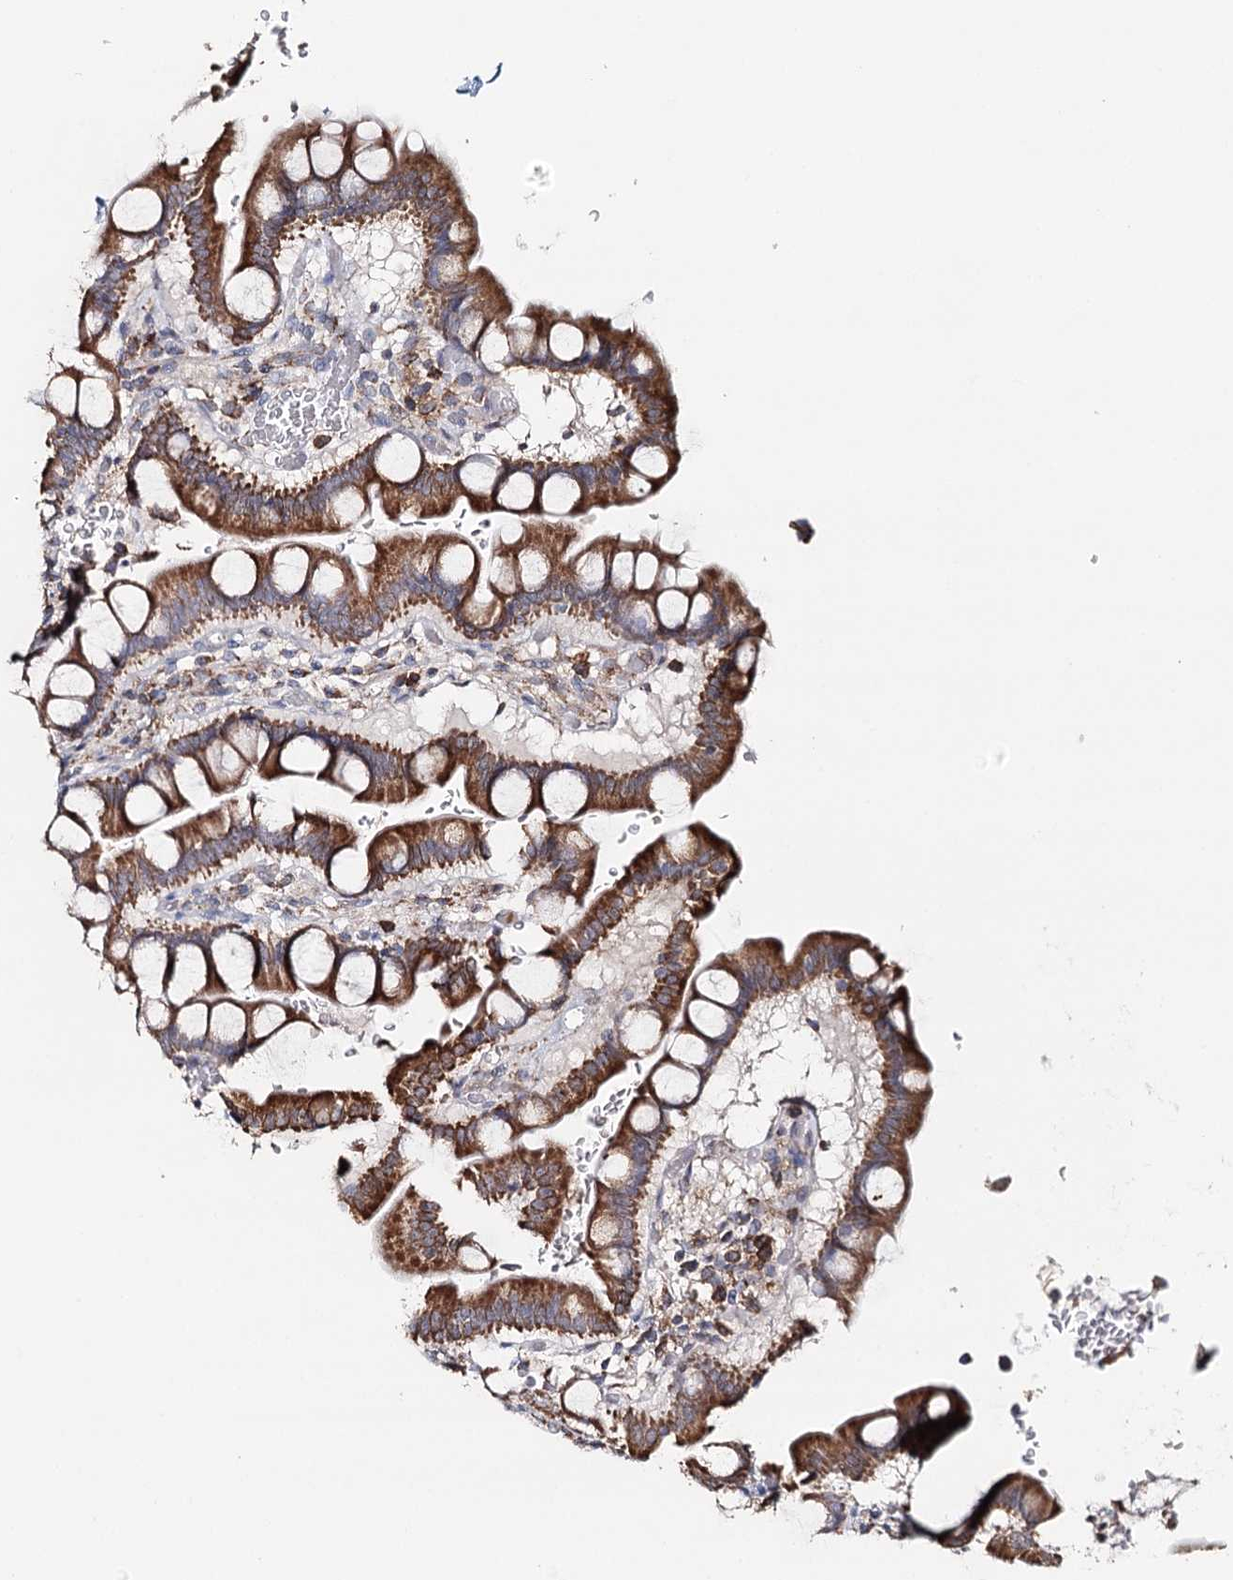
{"staining": {"intensity": "strong", "quantity": ">75%", "location": "cytoplasmic/membranous"}, "tissue": "small intestine", "cell_type": "Glandular cells", "image_type": "normal", "snomed": [{"axis": "morphology", "description": "Normal tissue, NOS"}, {"axis": "topography", "description": "Stomach, upper"}, {"axis": "topography", "description": "Stomach, lower"}, {"axis": "topography", "description": "Small intestine"}], "caption": "Glandular cells exhibit high levels of strong cytoplasmic/membranous staining in approximately >75% of cells in unremarkable small intestine. The staining was performed using DAB (3,3'-diaminobenzidine), with brown indicating positive protein expression. Nuclei are stained blue with hematoxylin.", "gene": "MMP25", "patient": {"sex": "male", "age": 68}}